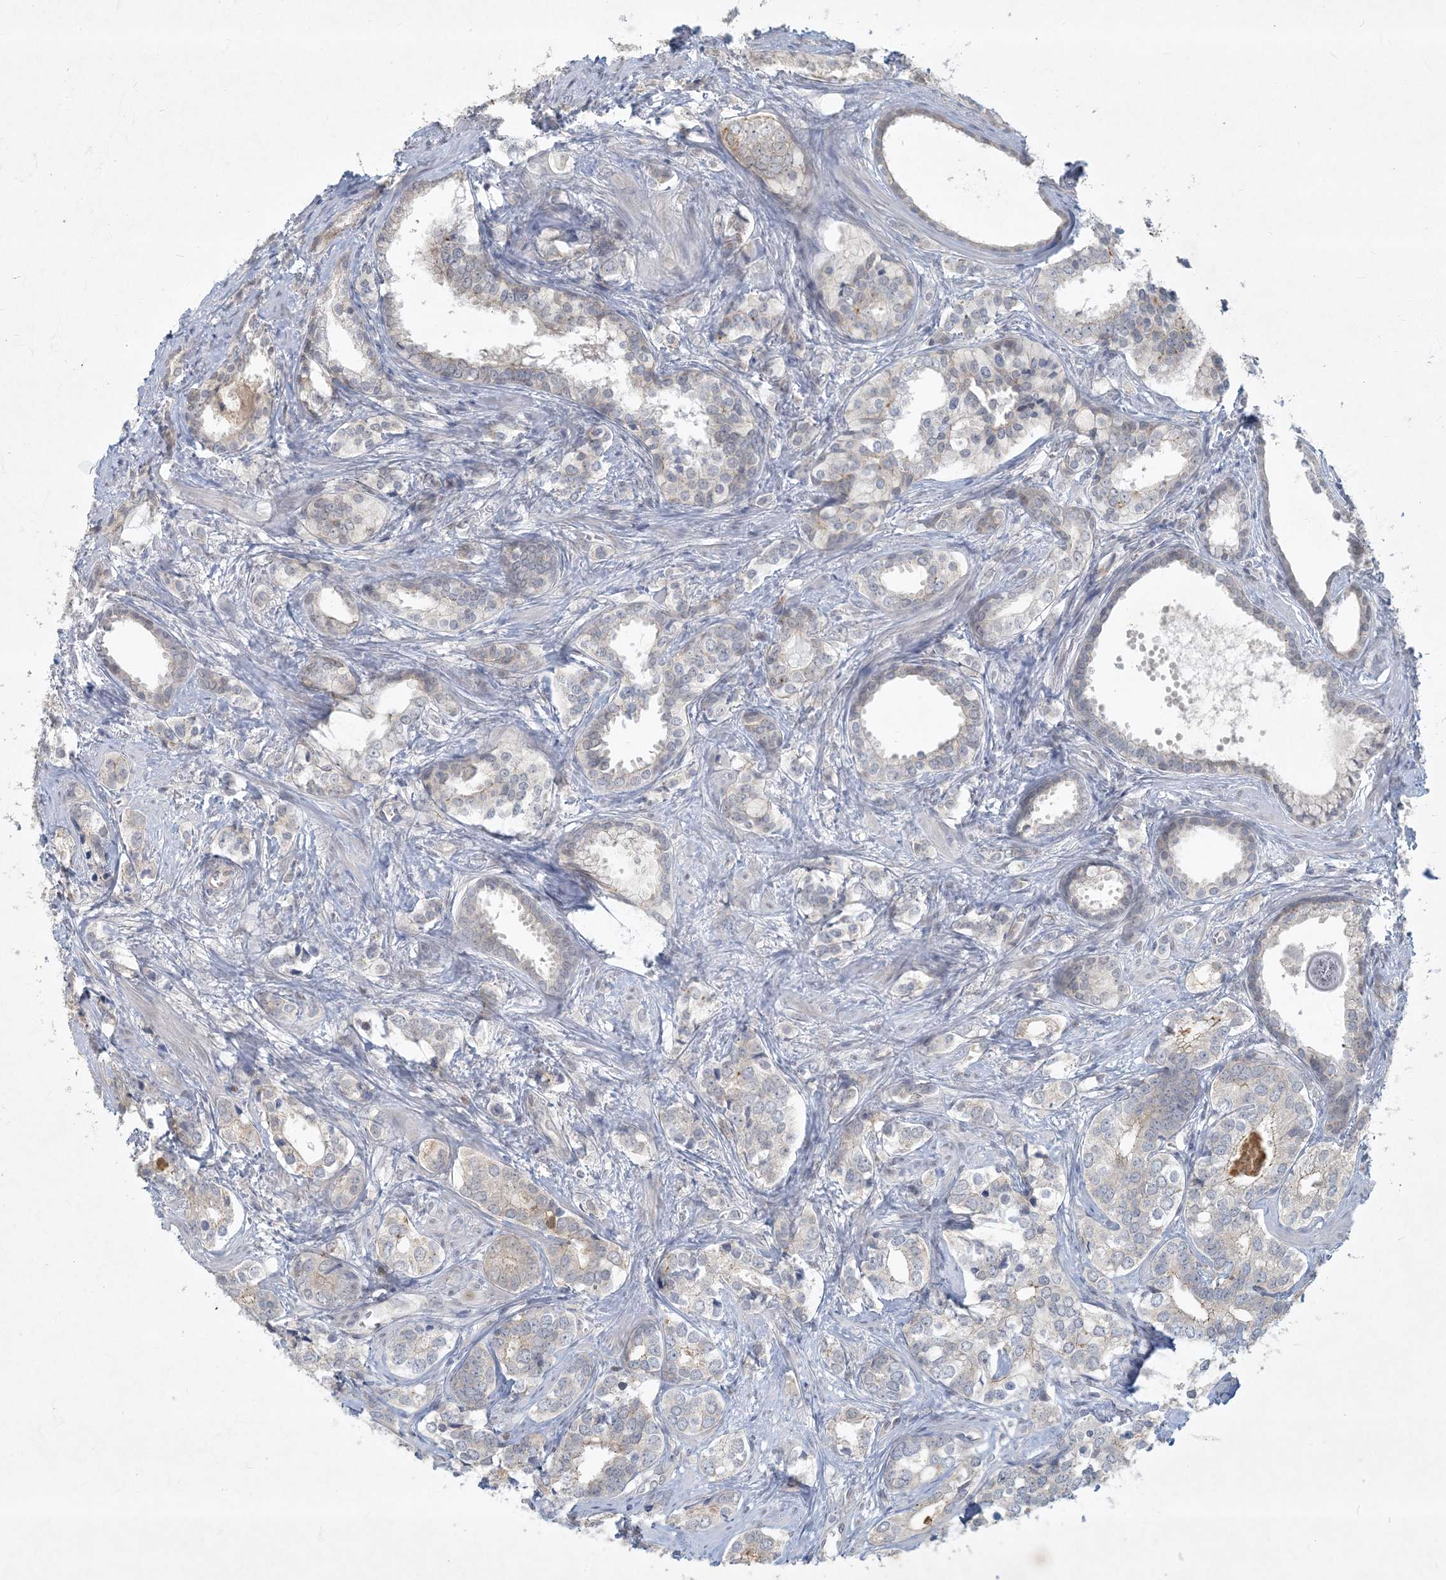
{"staining": {"intensity": "weak", "quantity": "25%-75%", "location": "cytoplasmic/membranous"}, "tissue": "prostate cancer", "cell_type": "Tumor cells", "image_type": "cancer", "snomed": [{"axis": "morphology", "description": "Adenocarcinoma, High grade"}, {"axis": "topography", "description": "Prostate"}], "caption": "The micrograph displays immunohistochemical staining of prostate cancer. There is weak cytoplasmic/membranous staining is seen in approximately 25%-75% of tumor cells.", "gene": "BCORL1", "patient": {"sex": "male", "age": 62}}